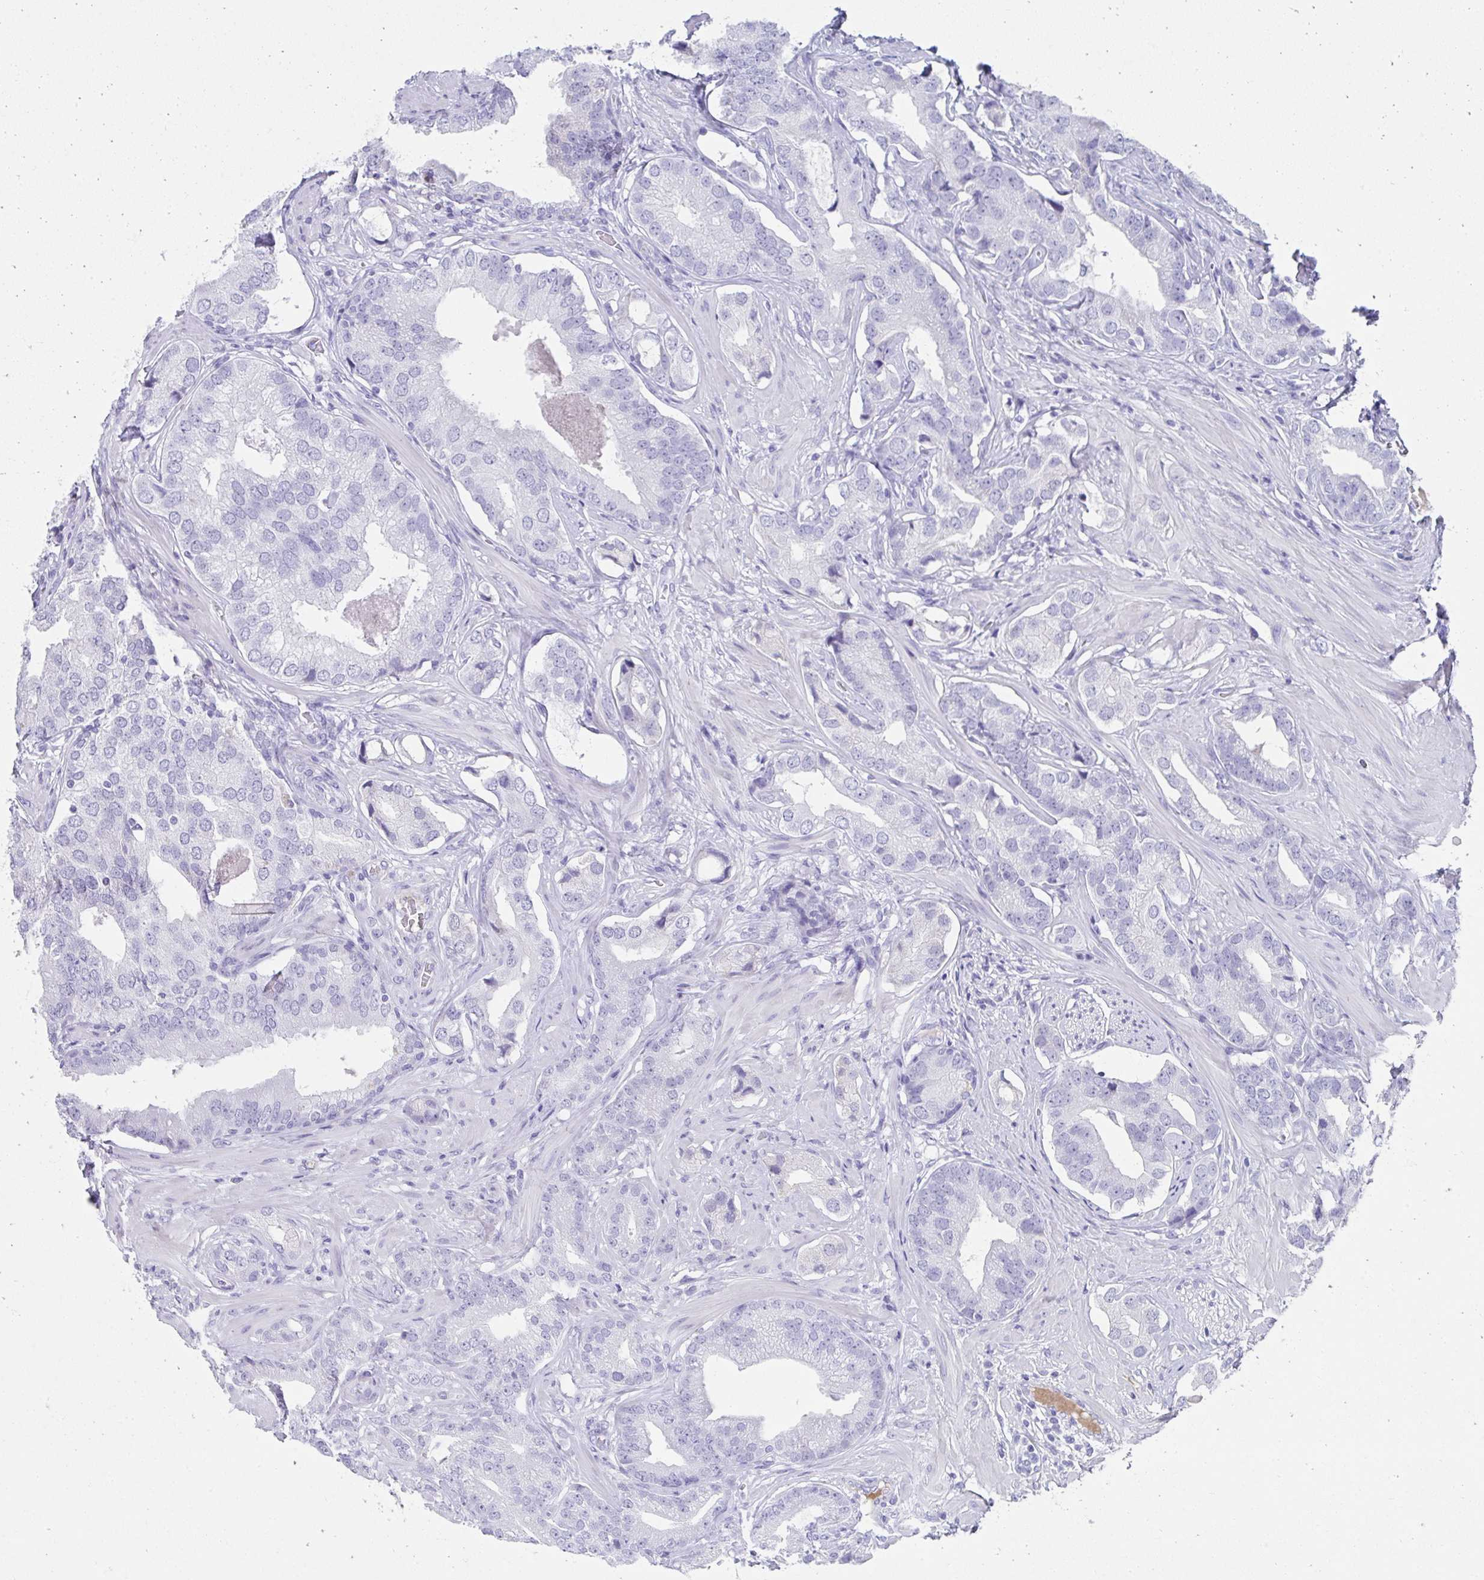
{"staining": {"intensity": "negative", "quantity": "none", "location": "none"}, "tissue": "prostate cancer", "cell_type": "Tumor cells", "image_type": "cancer", "snomed": [{"axis": "morphology", "description": "Adenocarcinoma, Low grade"}, {"axis": "topography", "description": "Prostate"}], "caption": "Immunohistochemistry (IHC) micrograph of neoplastic tissue: prostate cancer (adenocarcinoma (low-grade)) stained with DAB demonstrates no significant protein staining in tumor cells.", "gene": "TNNT1", "patient": {"sex": "male", "age": 61}}